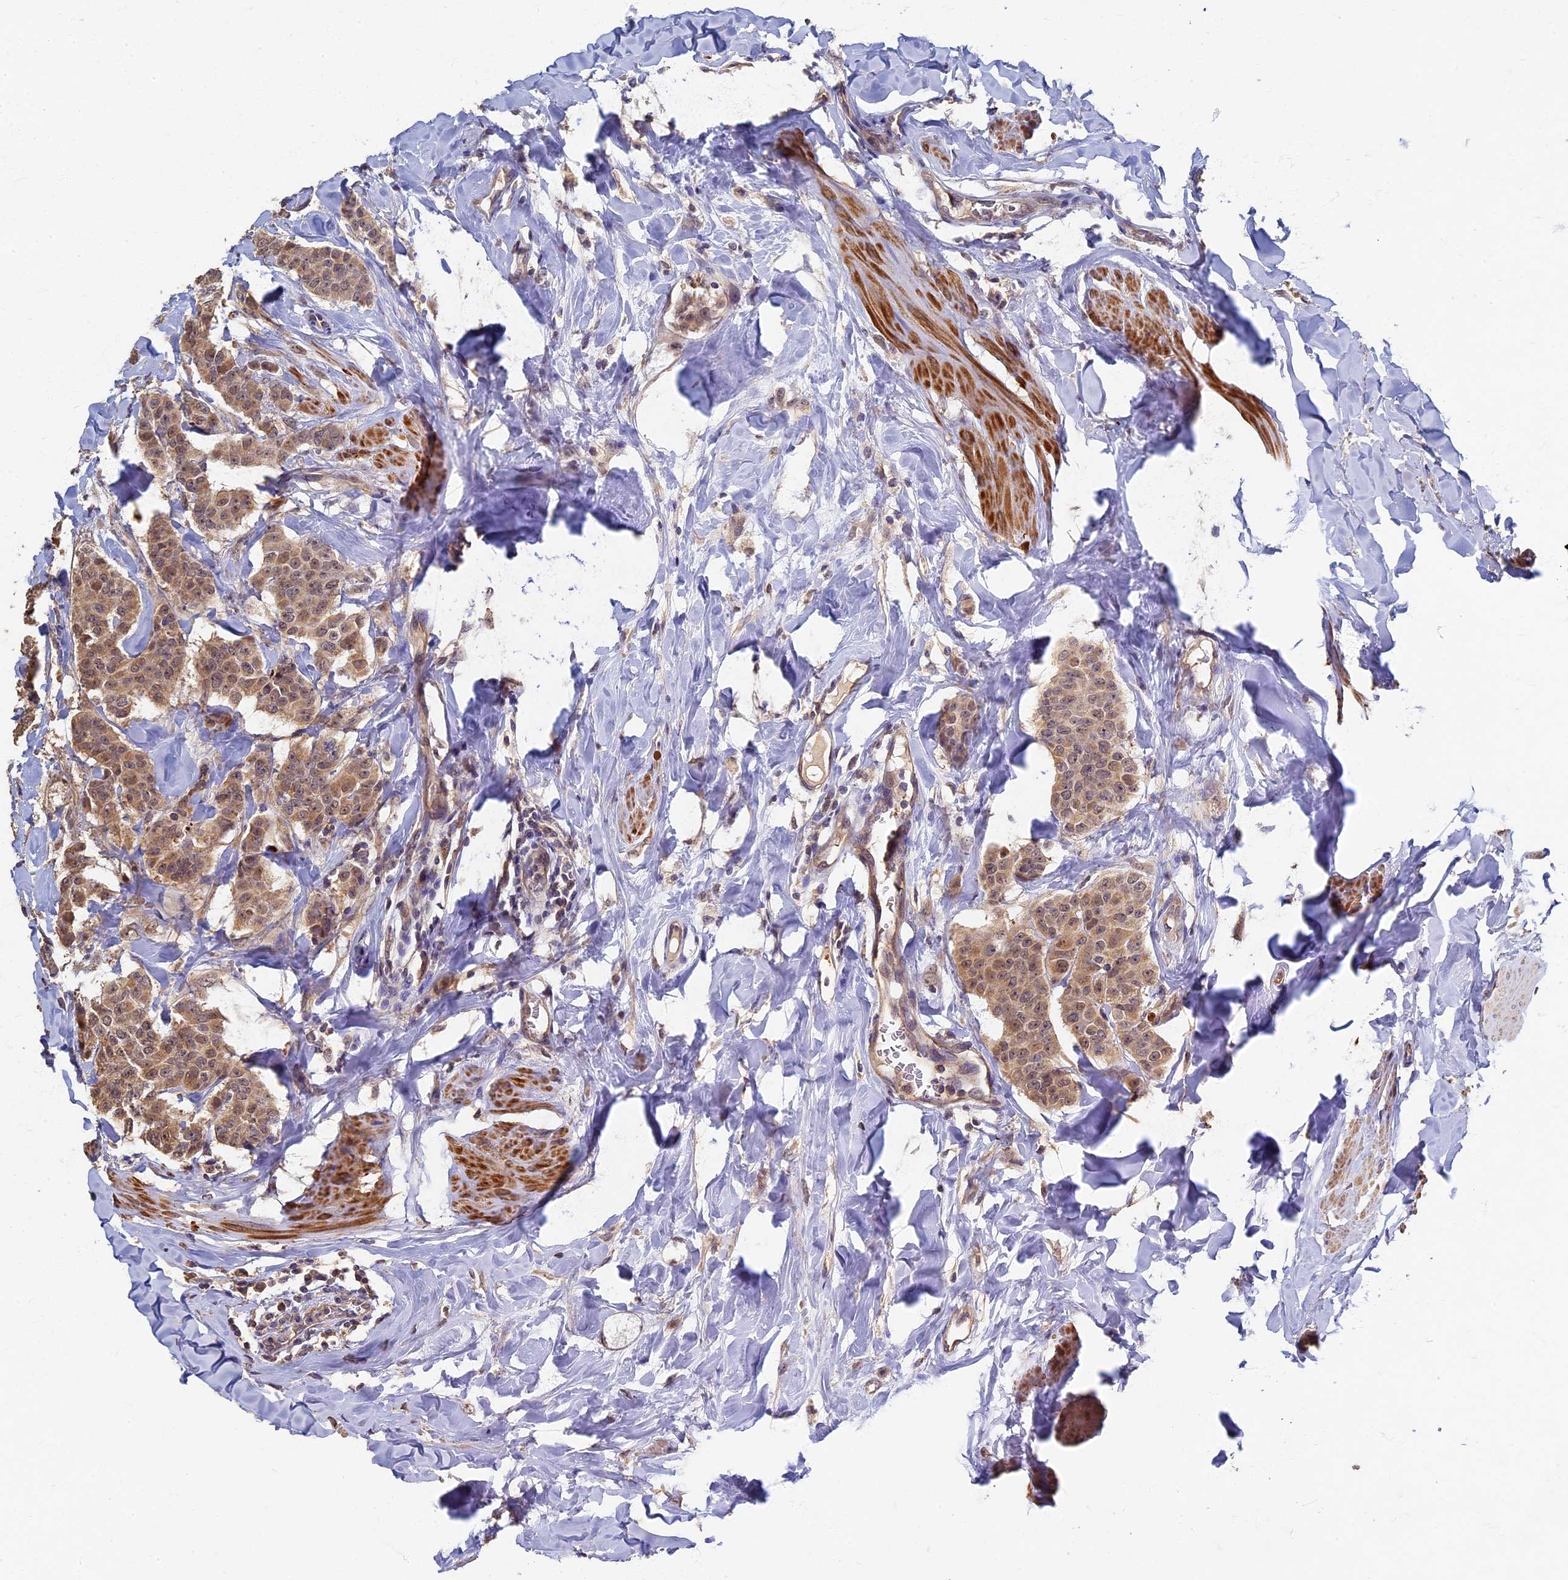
{"staining": {"intensity": "weak", "quantity": ">75%", "location": "cytoplasmic/membranous,nuclear"}, "tissue": "breast cancer", "cell_type": "Tumor cells", "image_type": "cancer", "snomed": [{"axis": "morphology", "description": "Duct carcinoma"}, {"axis": "topography", "description": "Breast"}], "caption": "IHC (DAB (3,3'-diaminobenzidine)) staining of infiltrating ductal carcinoma (breast) shows weak cytoplasmic/membranous and nuclear protein positivity in about >75% of tumor cells. The staining was performed using DAB (3,3'-diaminobenzidine) to visualize the protein expression in brown, while the nuclei were stained in blue with hematoxylin (Magnification: 20x).", "gene": "RSPH3", "patient": {"sex": "female", "age": 40}}